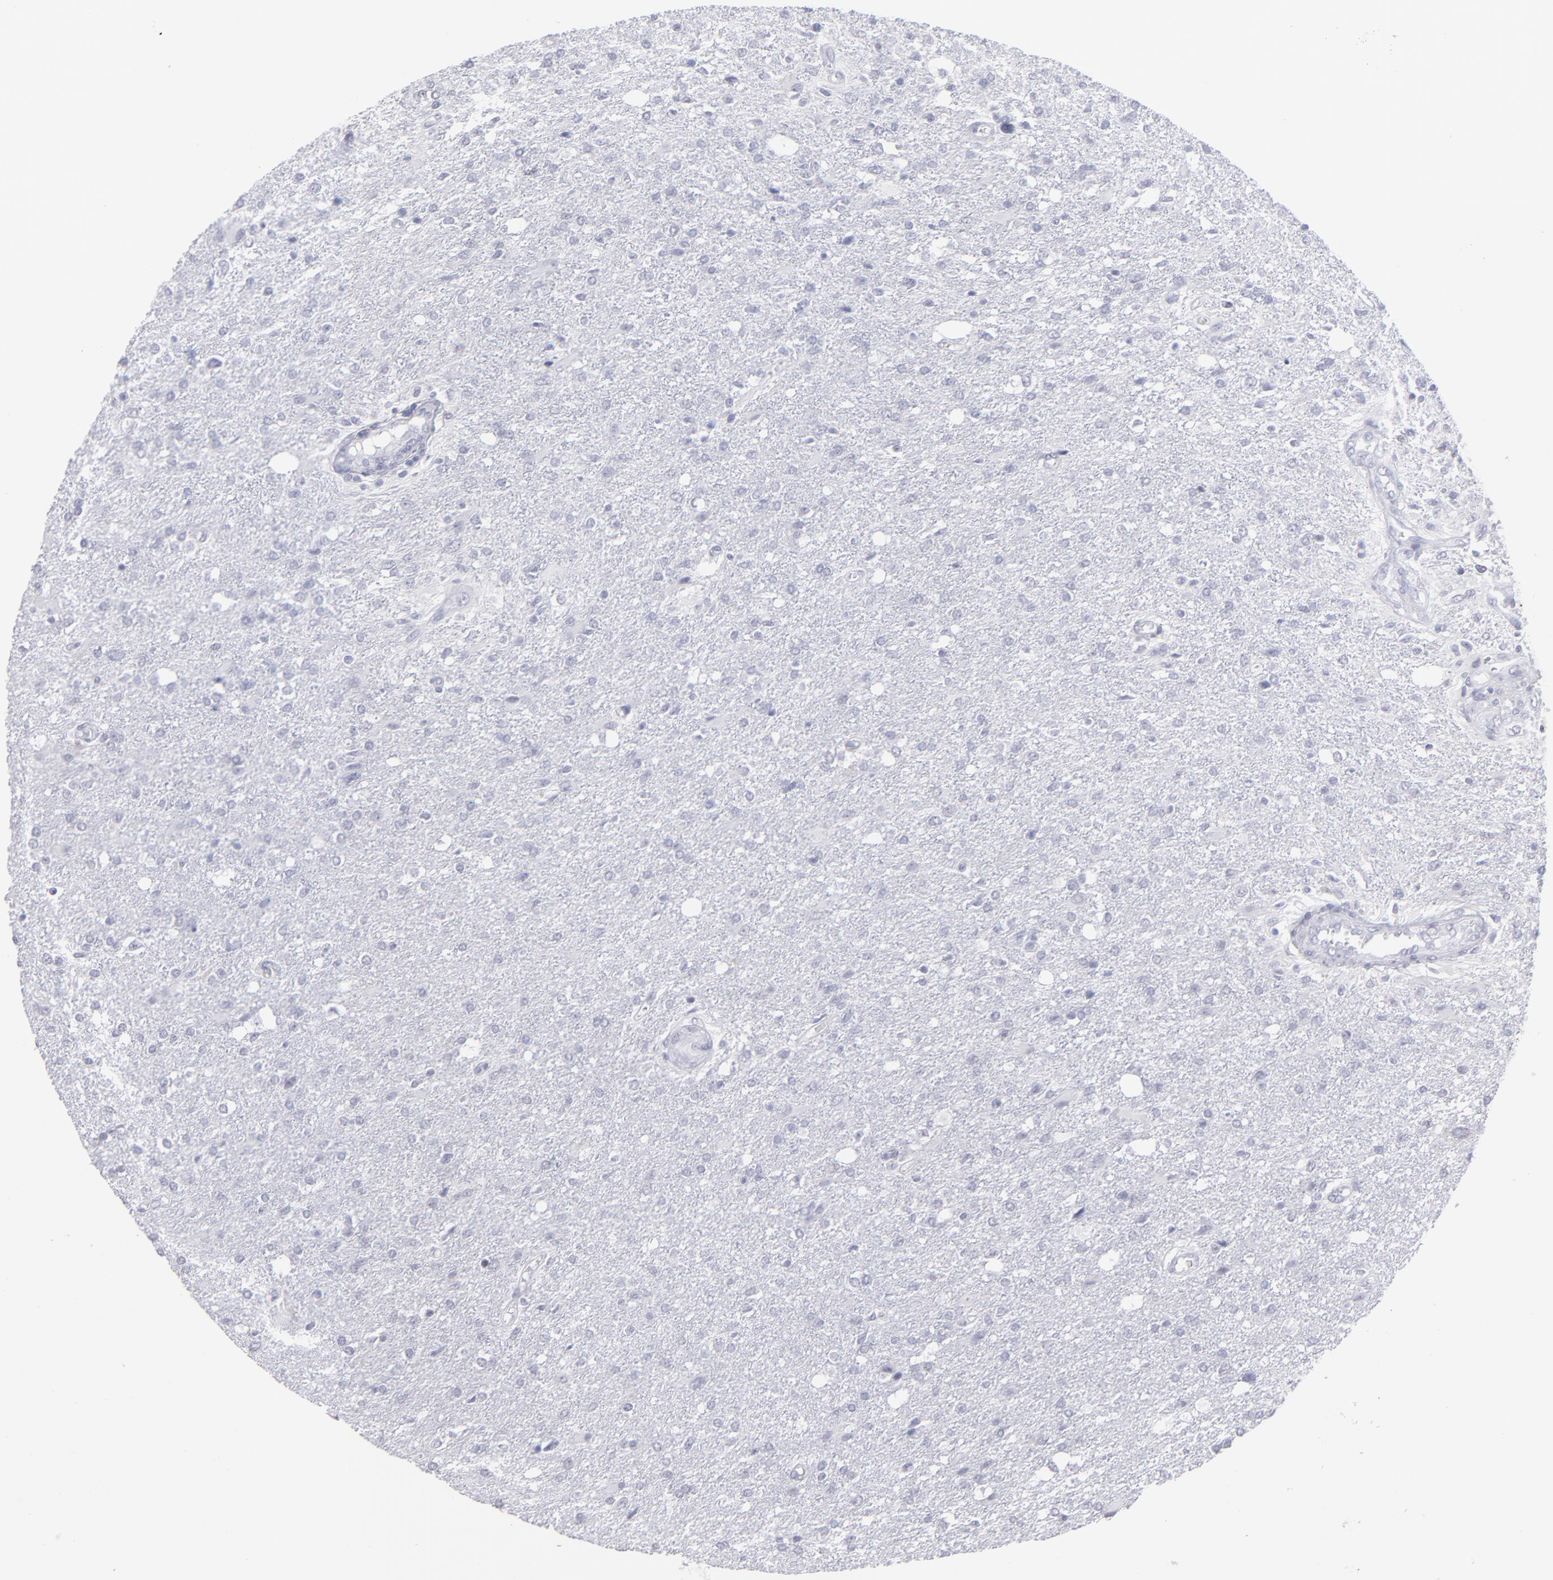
{"staining": {"intensity": "negative", "quantity": "none", "location": "none"}, "tissue": "glioma", "cell_type": "Tumor cells", "image_type": "cancer", "snomed": [{"axis": "morphology", "description": "Glioma, malignant, High grade"}, {"axis": "topography", "description": "Cerebral cortex"}], "caption": "Immunohistochemistry photomicrograph of human malignant glioma (high-grade) stained for a protein (brown), which shows no positivity in tumor cells.", "gene": "ALDOB", "patient": {"sex": "male", "age": 76}}